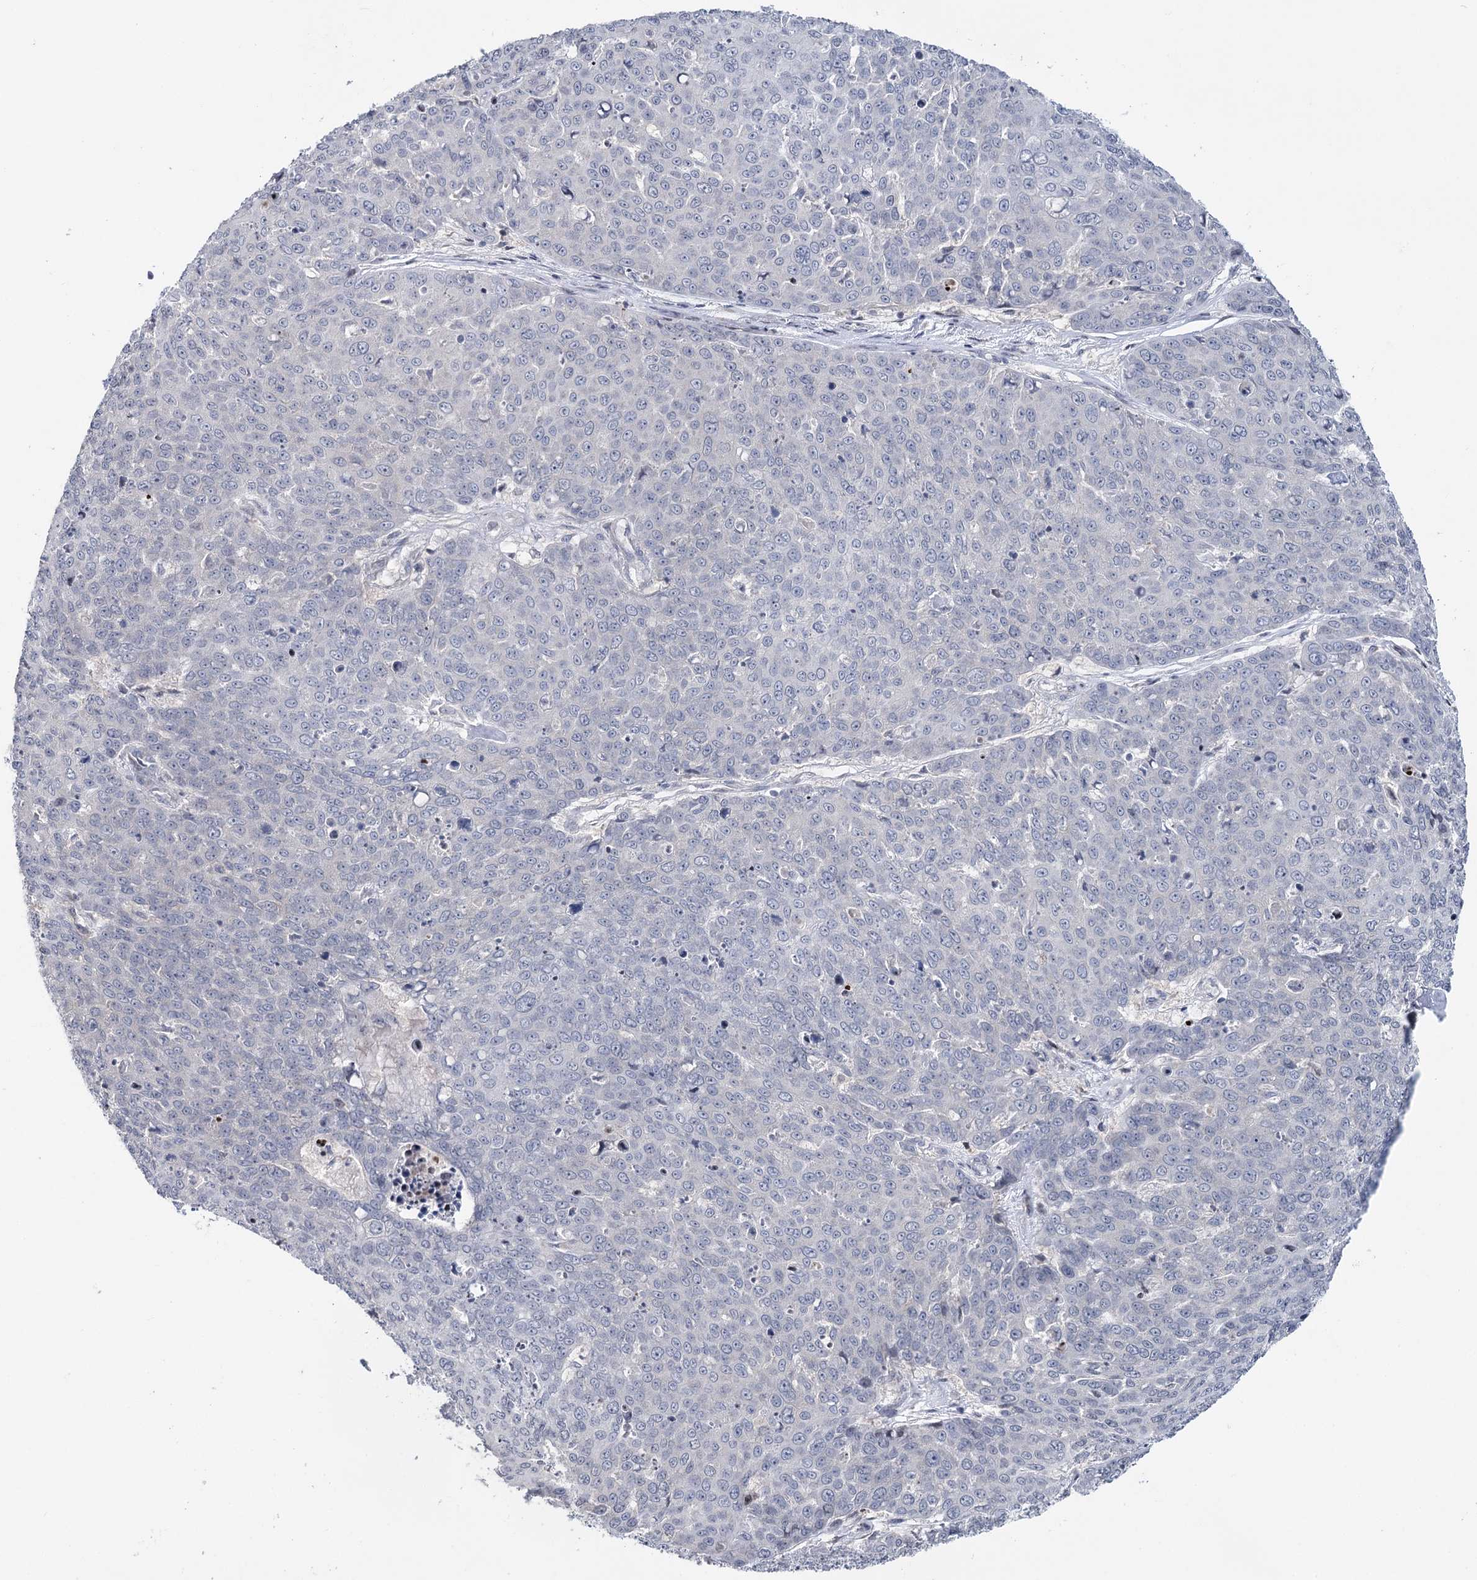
{"staining": {"intensity": "negative", "quantity": "none", "location": "none"}, "tissue": "skin cancer", "cell_type": "Tumor cells", "image_type": "cancer", "snomed": [{"axis": "morphology", "description": "Squamous cell carcinoma, NOS"}, {"axis": "topography", "description": "Skin"}], "caption": "Immunohistochemical staining of human skin cancer shows no significant positivity in tumor cells. (DAB immunohistochemistry (IHC) with hematoxylin counter stain).", "gene": "PTGR1", "patient": {"sex": "male", "age": 71}}